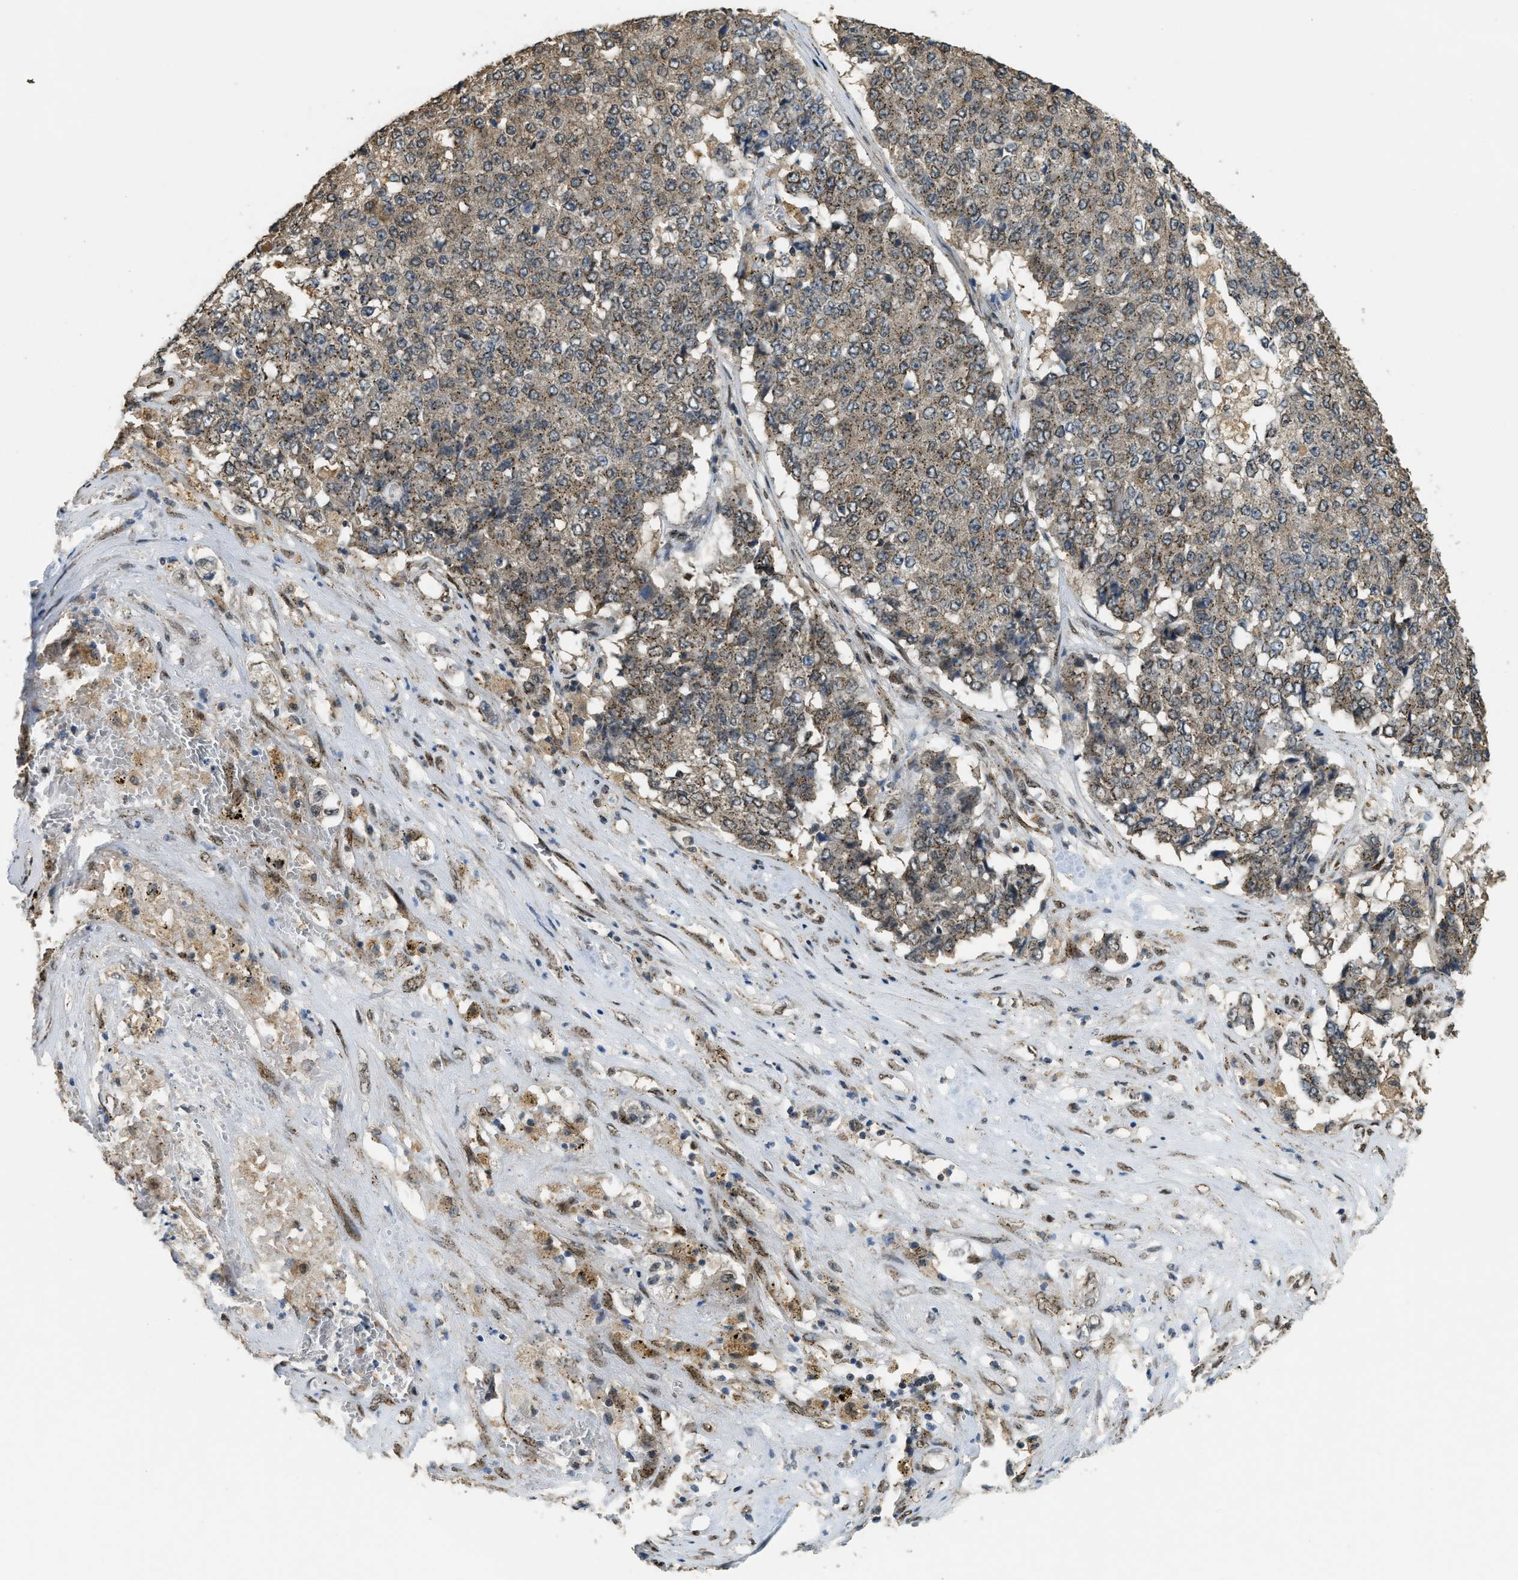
{"staining": {"intensity": "moderate", "quantity": ">75%", "location": "cytoplasmic/membranous"}, "tissue": "pancreatic cancer", "cell_type": "Tumor cells", "image_type": "cancer", "snomed": [{"axis": "morphology", "description": "Adenocarcinoma, NOS"}, {"axis": "topography", "description": "Pancreas"}], "caption": "Adenocarcinoma (pancreatic) stained with DAB immunohistochemistry (IHC) reveals medium levels of moderate cytoplasmic/membranous positivity in about >75% of tumor cells. The staining was performed using DAB to visualize the protein expression in brown, while the nuclei were stained in blue with hematoxylin (Magnification: 20x).", "gene": "IPO7", "patient": {"sex": "male", "age": 50}}